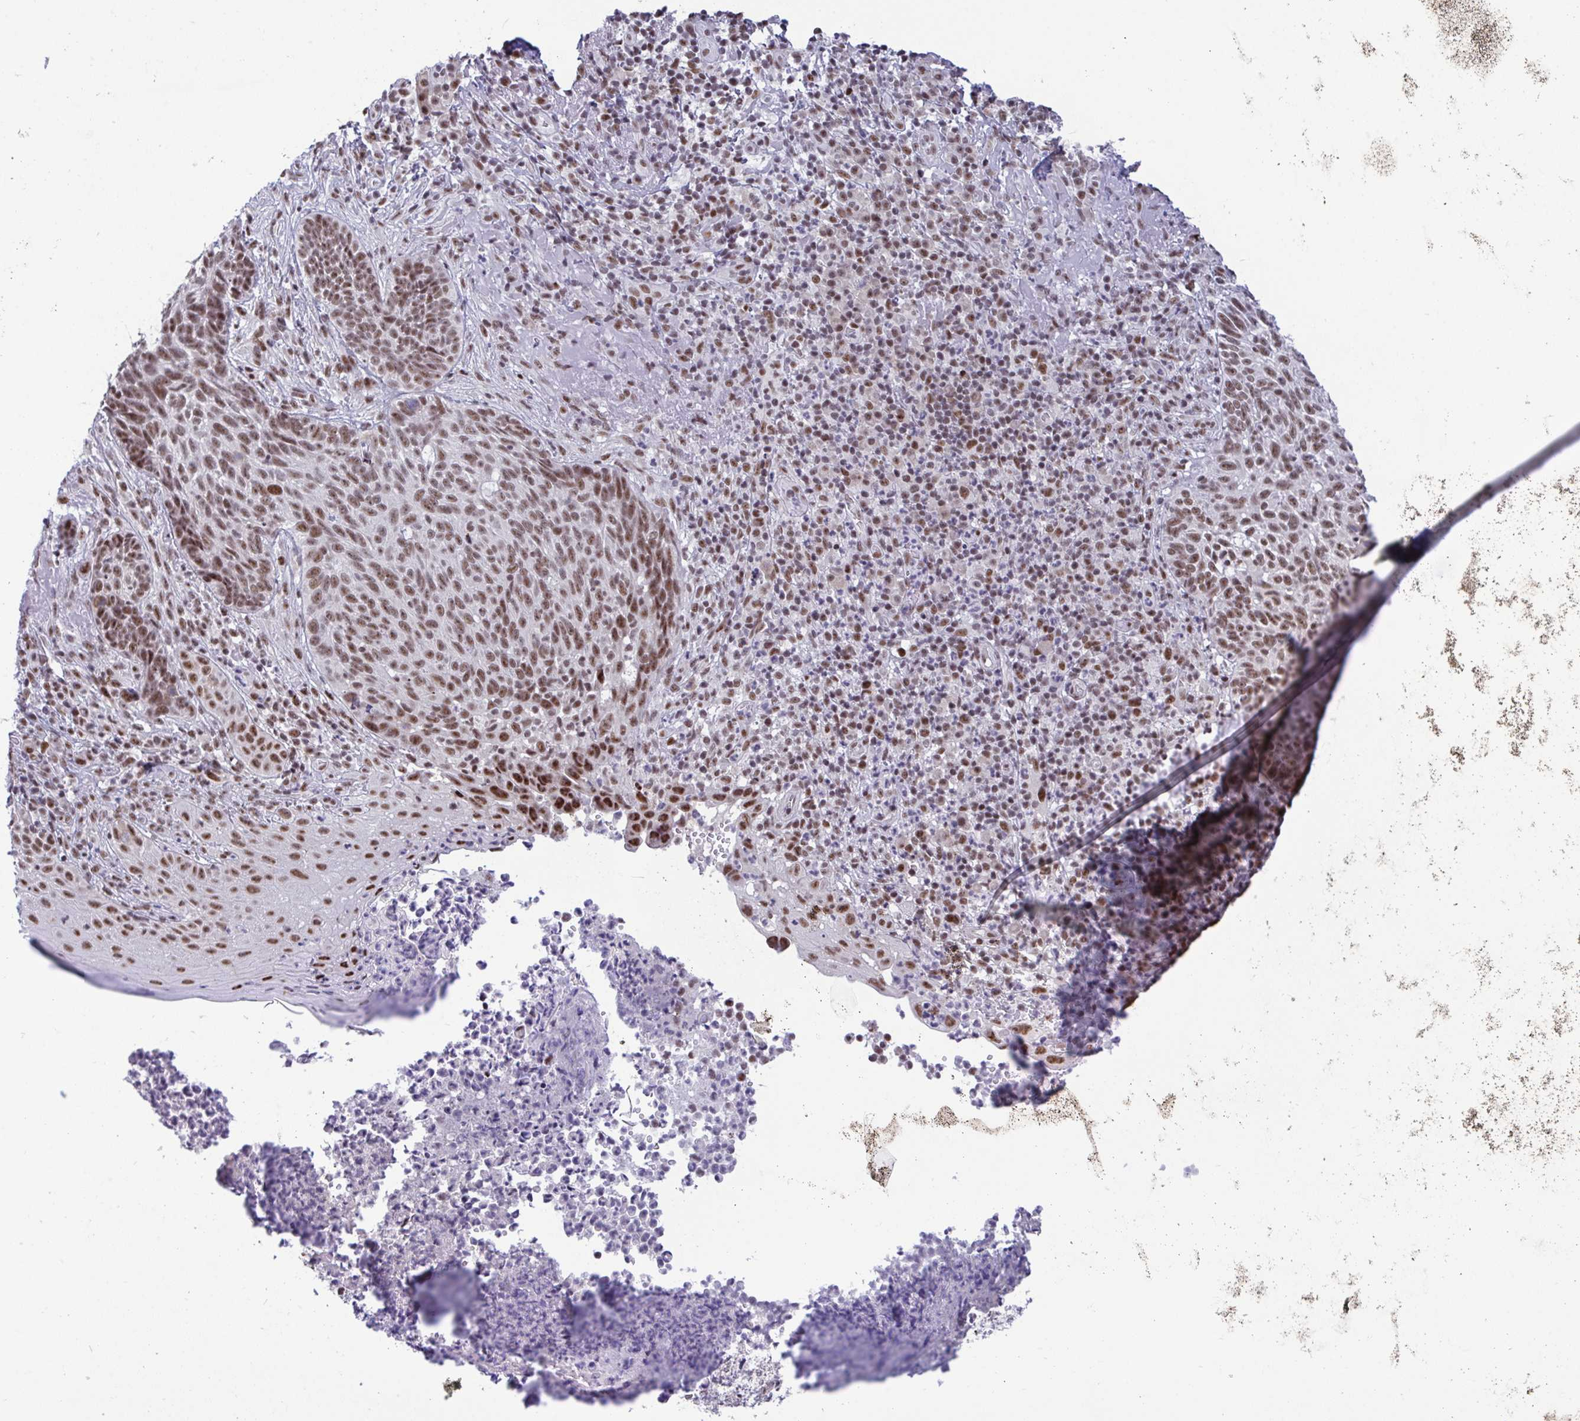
{"staining": {"intensity": "moderate", "quantity": ">75%", "location": "nuclear"}, "tissue": "skin cancer", "cell_type": "Tumor cells", "image_type": "cancer", "snomed": [{"axis": "morphology", "description": "Basal cell carcinoma"}, {"axis": "topography", "description": "Skin"}, {"axis": "topography", "description": "Skin of face"}], "caption": "Protein staining reveals moderate nuclear positivity in approximately >75% of tumor cells in basal cell carcinoma (skin). Nuclei are stained in blue.", "gene": "WBP11", "patient": {"sex": "female", "age": 95}}